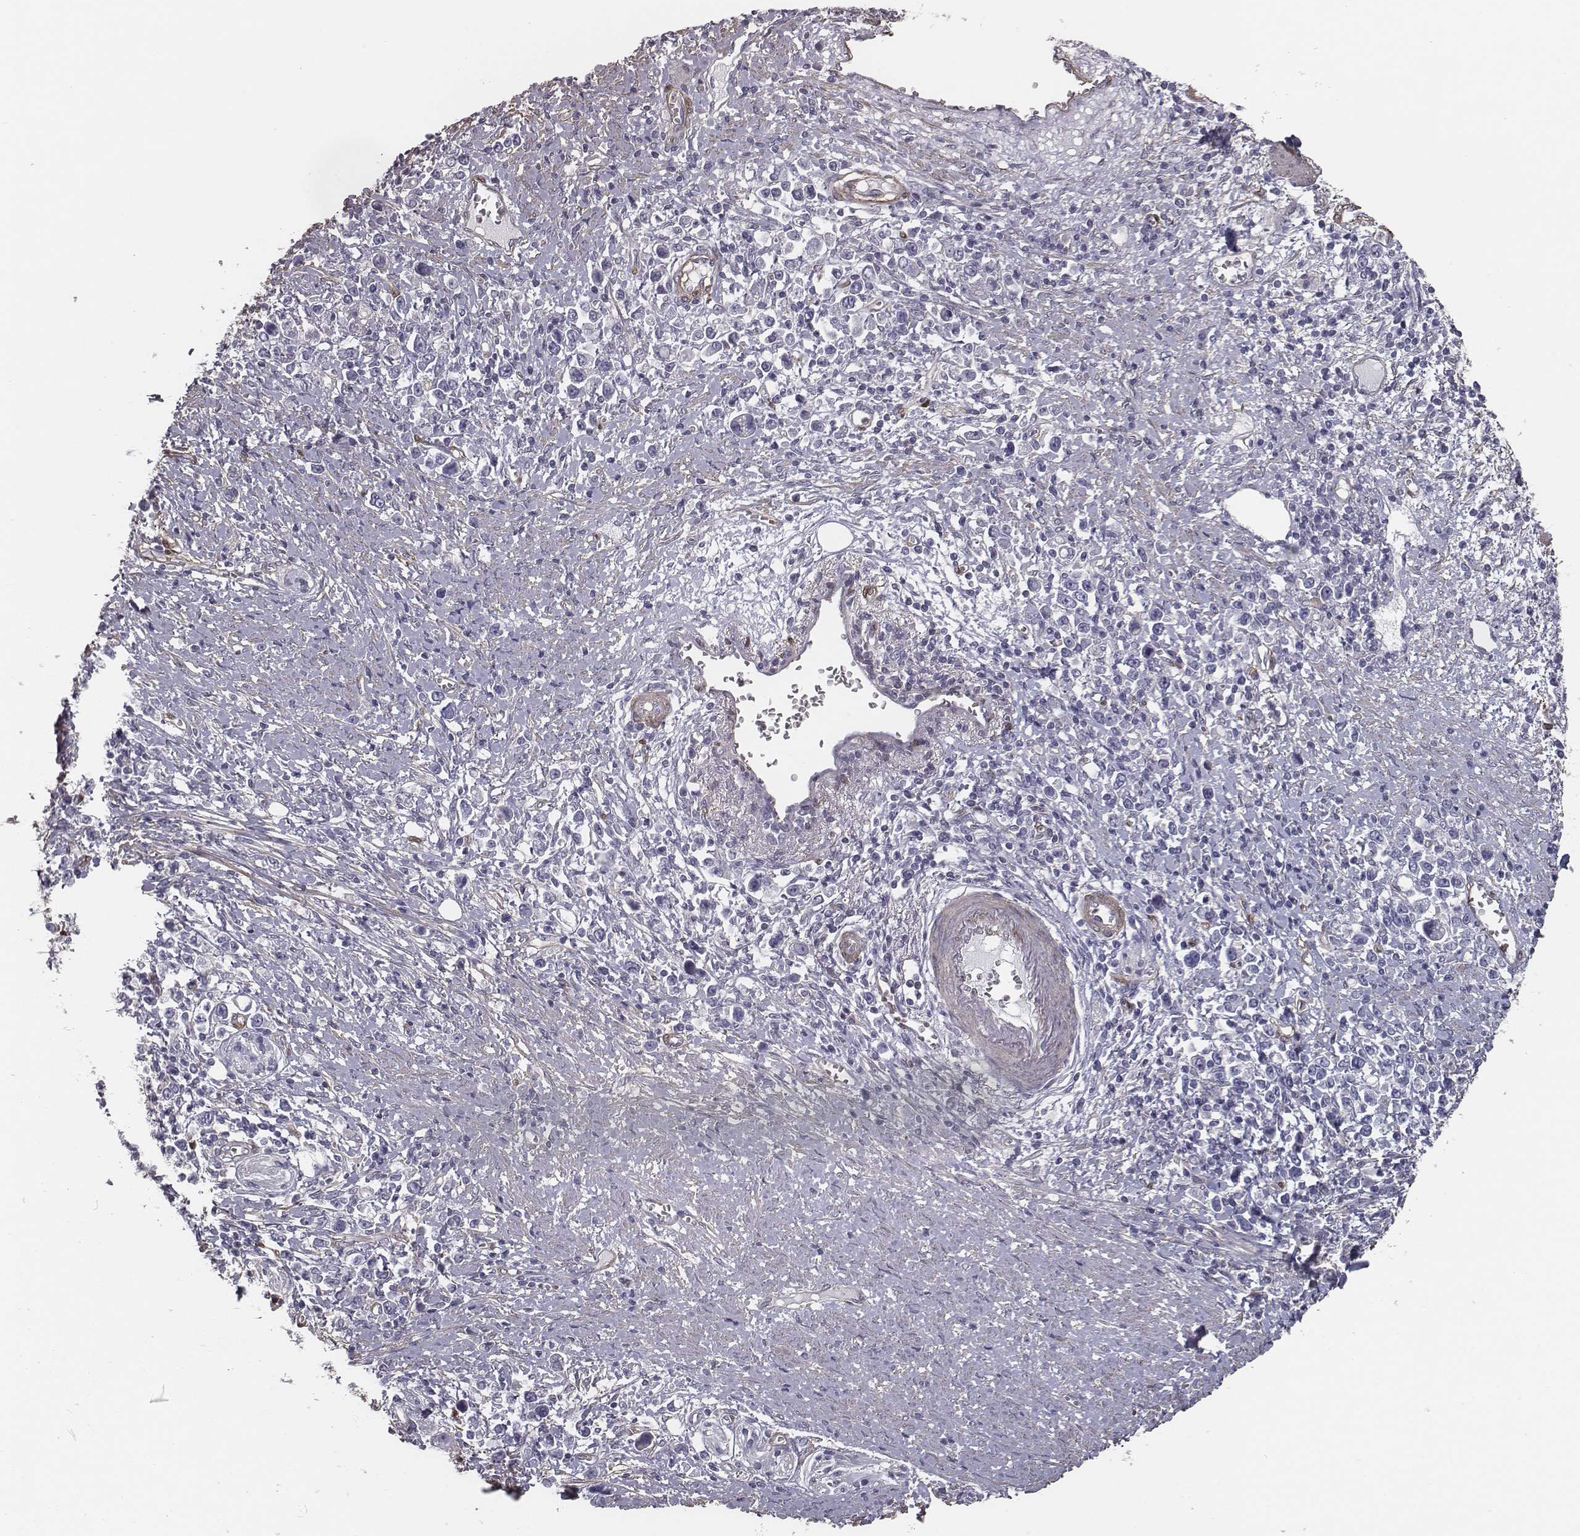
{"staining": {"intensity": "negative", "quantity": "none", "location": "none"}, "tissue": "stomach cancer", "cell_type": "Tumor cells", "image_type": "cancer", "snomed": [{"axis": "morphology", "description": "Adenocarcinoma, NOS"}, {"axis": "topography", "description": "Stomach"}], "caption": "This is an IHC histopathology image of human adenocarcinoma (stomach). There is no staining in tumor cells.", "gene": "ISYNA1", "patient": {"sex": "male", "age": 63}}